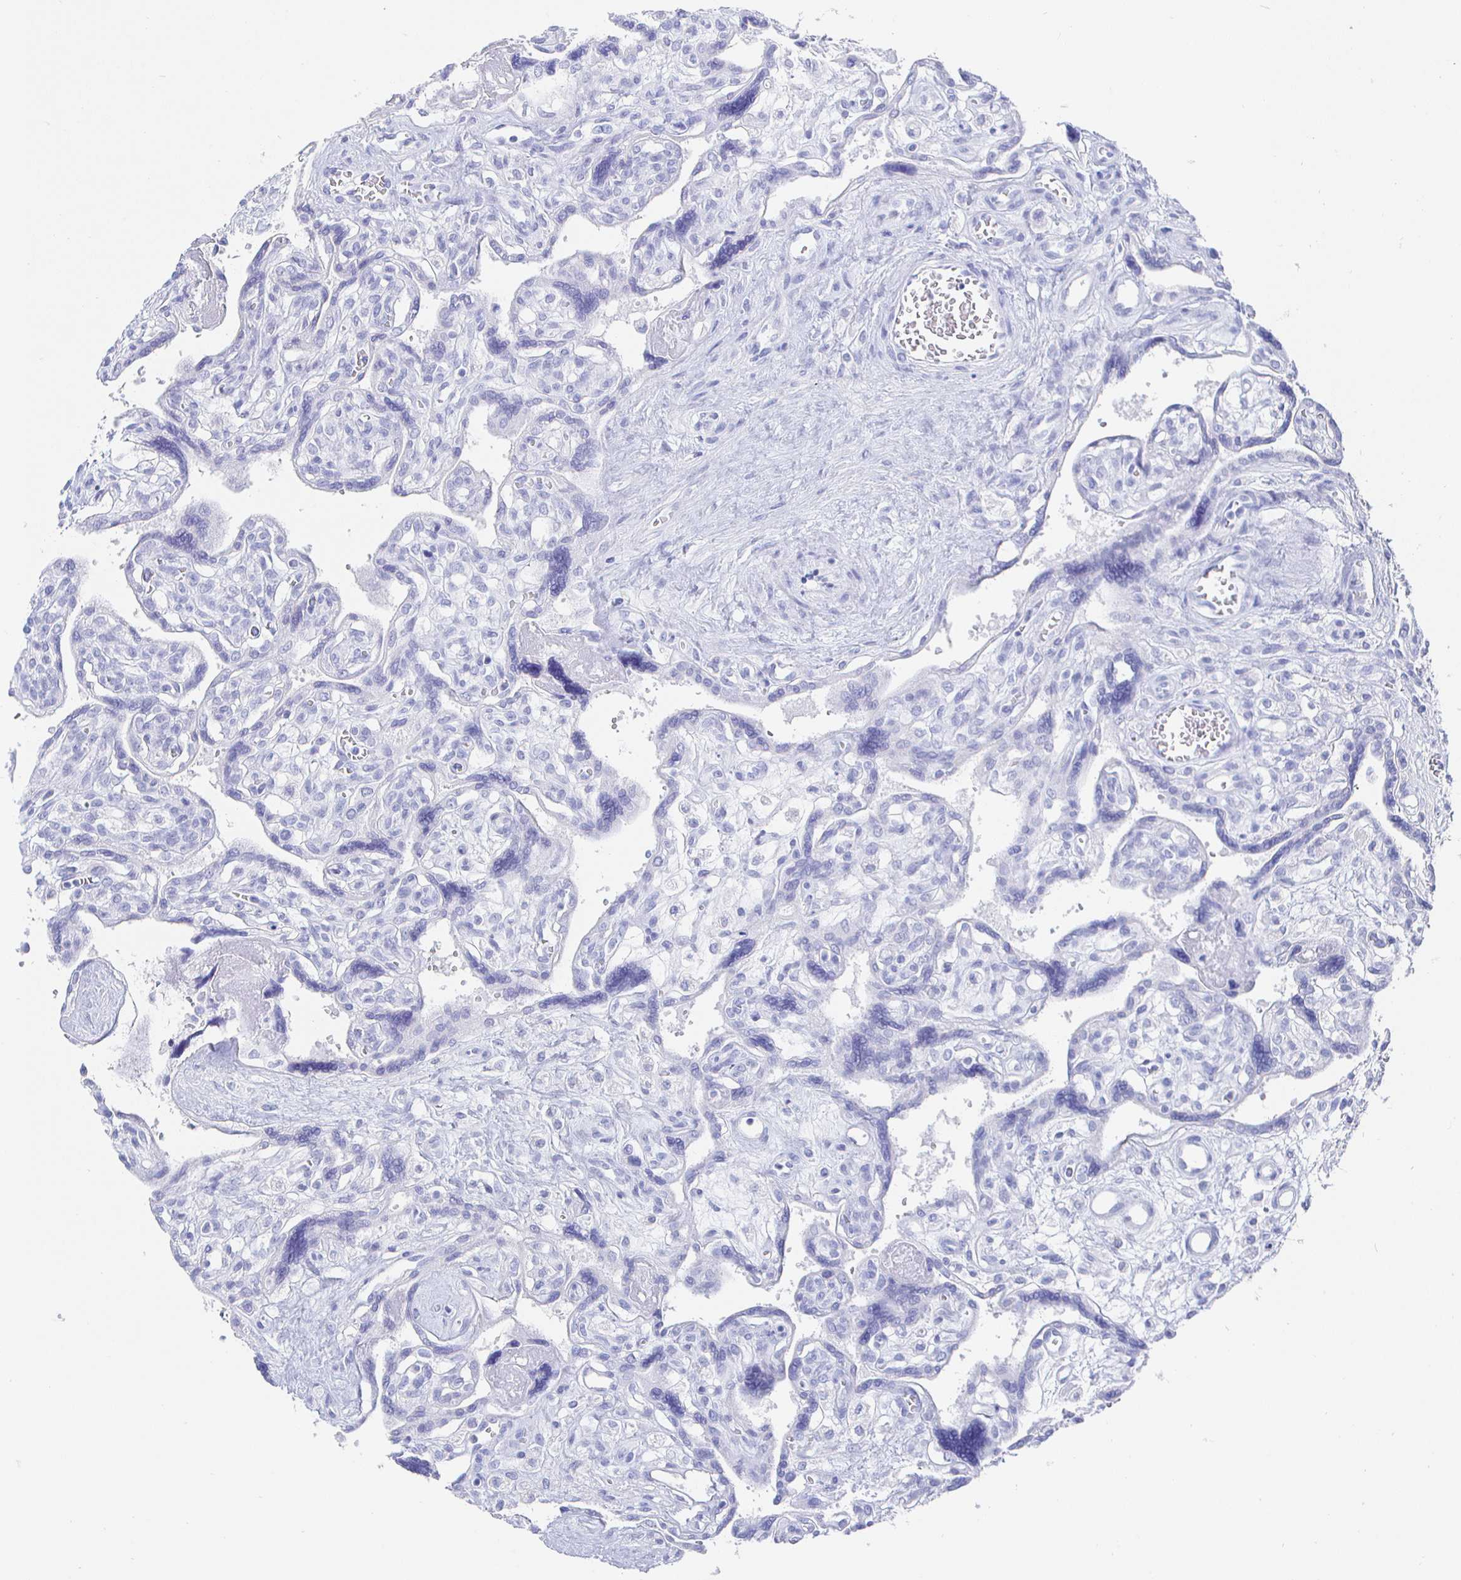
{"staining": {"intensity": "negative", "quantity": "none", "location": "none"}, "tissue": "placenta", "cell_type": "Trophoblastic cells", "image_type": "normal", "snomed": [{"axis": "morphology", "description": "Normal tissue, NOS"}, {"axis": "topography", "description": "Placenta"}], "caption": "Trophoblastic cells show no significant expression in benign placenta.", "gene": "CLCA1", "patient": {"sex": "female", "age": 39}}